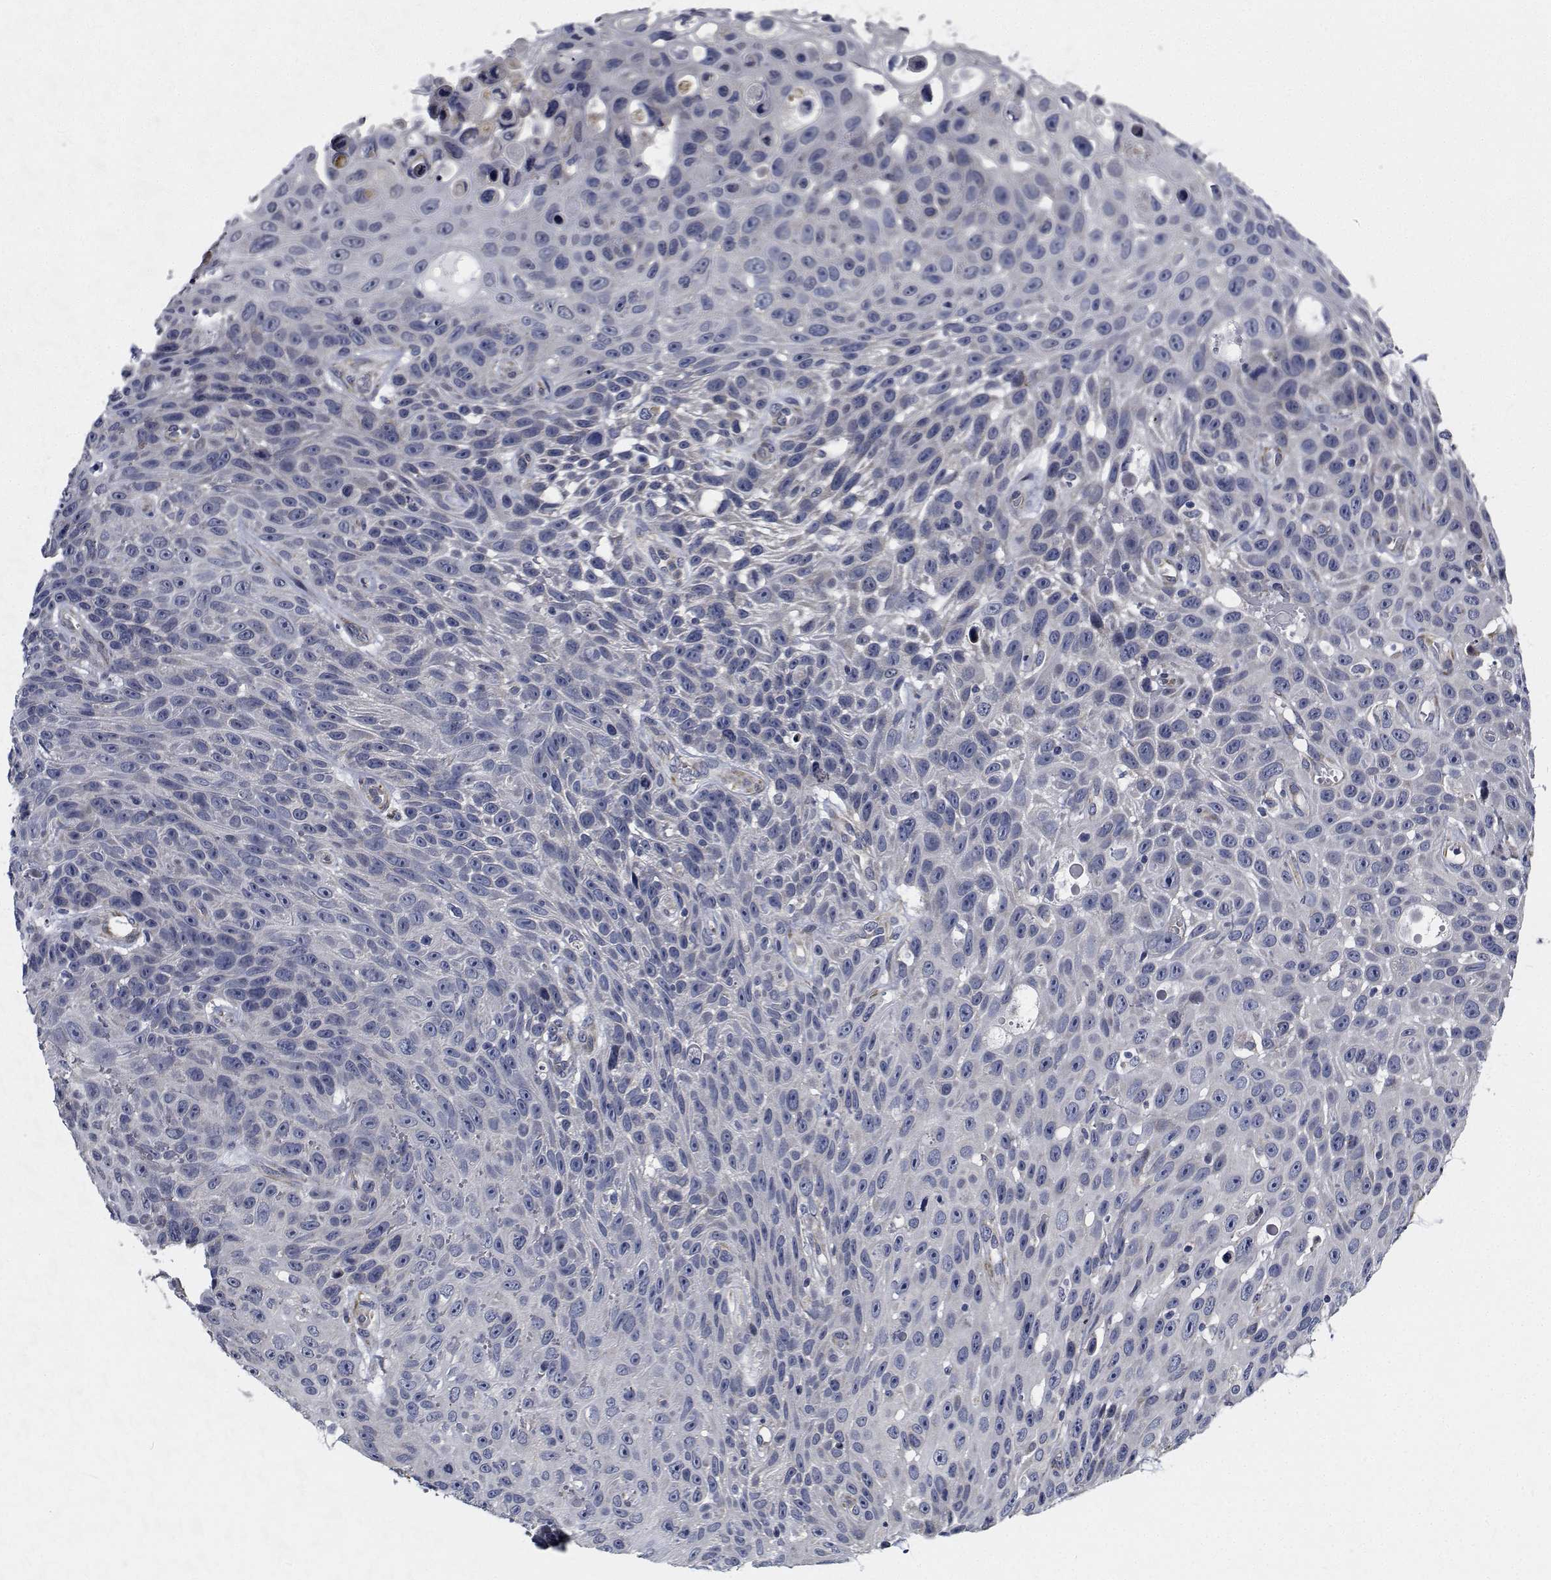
{"staining": {"intensity": "negative", "quantity": "none", "location": "none"}, "tissue": "skin cancer", "cell_type": "Tumor cells", "image_type": "cancer", "snomed": [{"axis": "morphology", "description": "Squamous cell carcinoma, NOS"}, {"axis": "topography", "description": "Skin"}], "caption": "IHC image of neoplastic tissue: human squamous cell carcinoma (skin) stained with DAB (3,3'-diaminobenzidine) demonstrates no significant protein expression in tumor cells. (DAB immunohistochemistry visualized using brightfield microscopy, high magnification).", "gene": "TTBK1", "patient": {"sex": "male", "age": 82}}